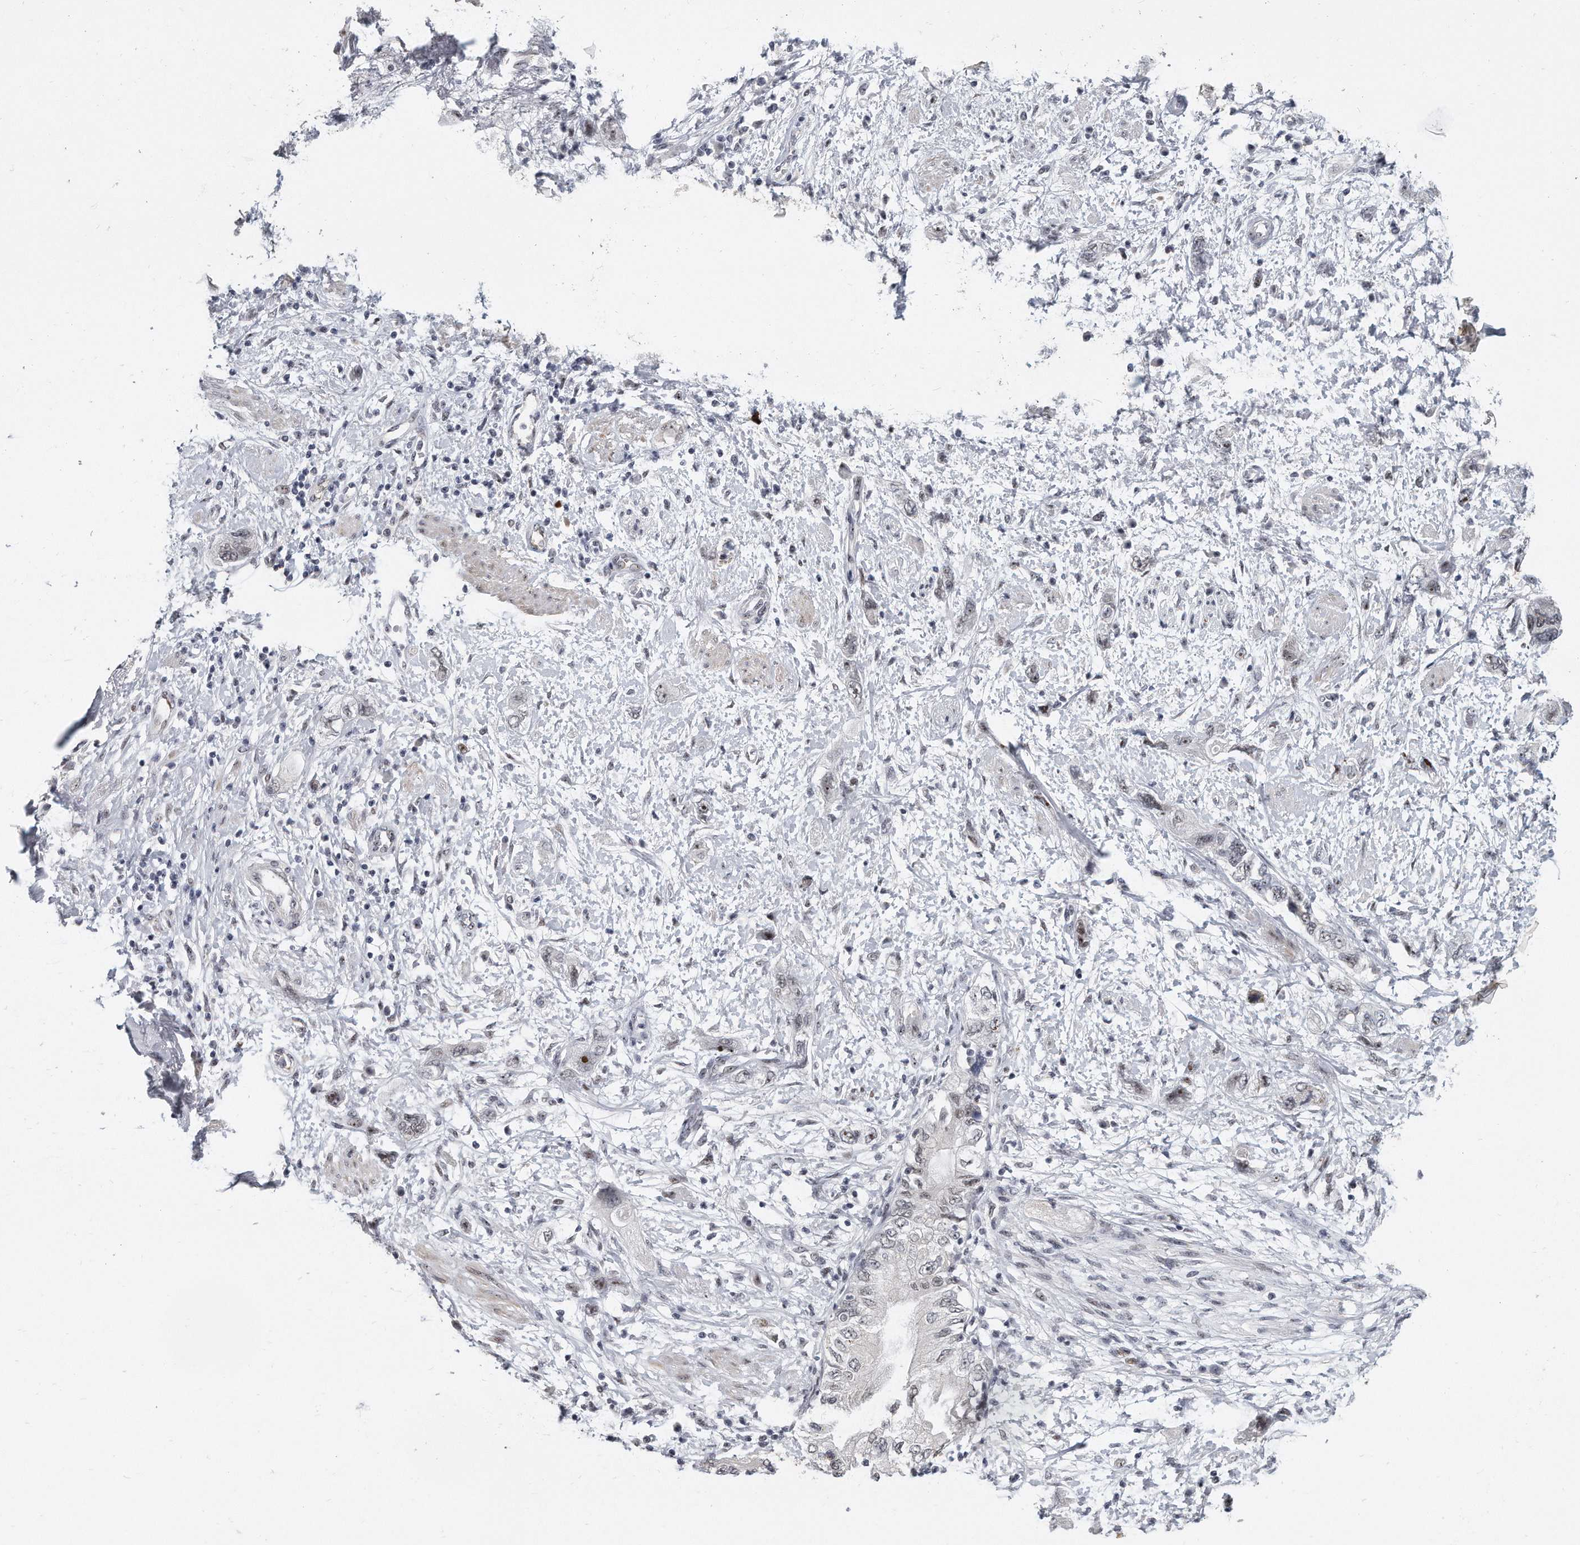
{"staining": {"intensity": "moderate", "quantity": "<25%", "location": "nuclear"}, "tissue": "pancreatic cancer", "cell_type": "Tumor cells", "image_type": "cancer", "snomed": [{"axis": "morphology", "description": "Adenocarcinoma, NOS"}, {"axis": "topography", "description": "Pancreas"}], "caption": "Brown immunohistochemical staining in pancreatic cancer (adenocarcinoma) demonstrates moderate nuclear positivity in about <25% of tumor cells.", "gene": "TFCP2L1", "patient": {"sex": "female", "age": 73}}